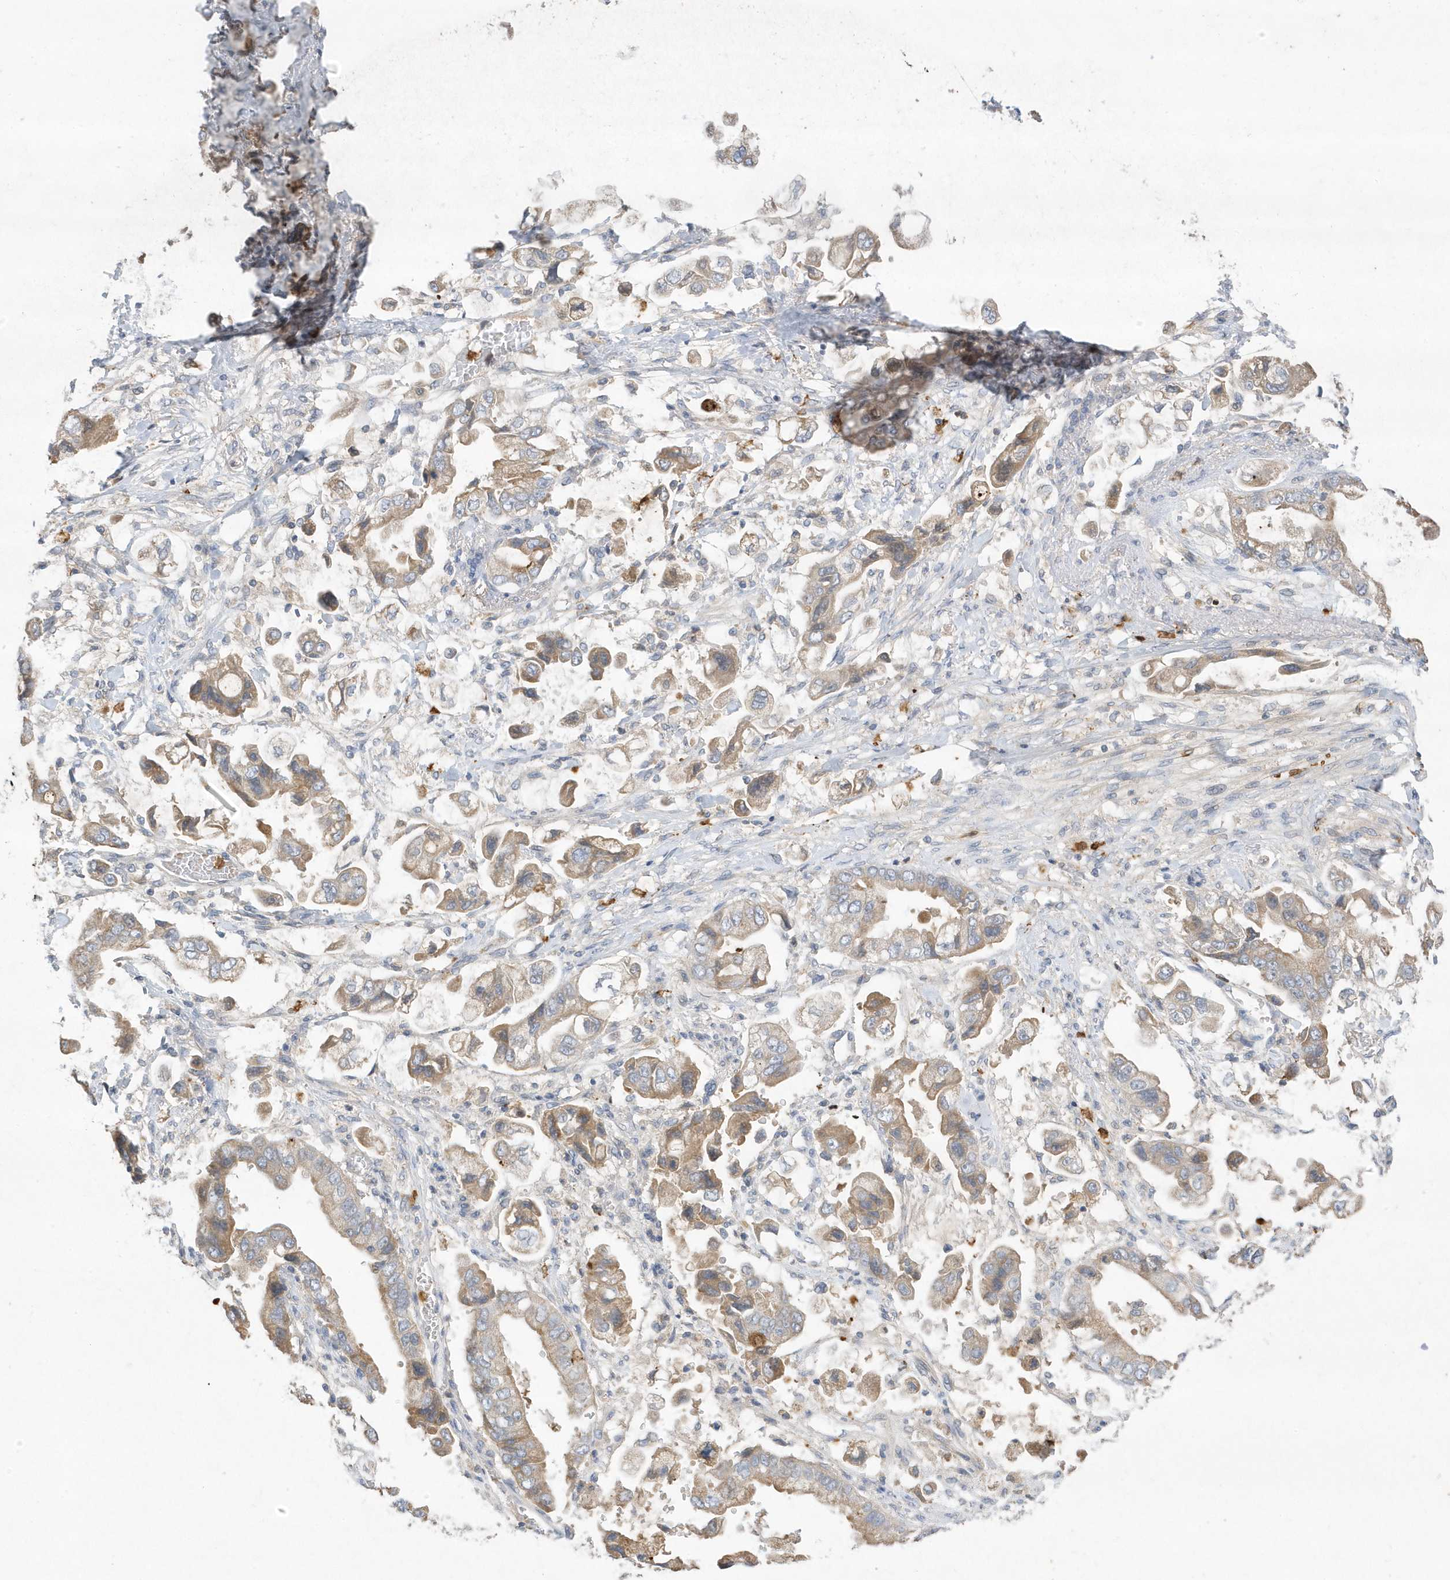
{"staining": {"intensity": "weak", "quantity": ">75%", "location": "cytoplasmic/membranous"}, "tissue": "stomach cancer", "cell_type": "Tumor cells", "image_type": "cancer", "snomed": [{"axis": "morphology", "description": "Adenocarcinoma, NOS"}, {"axis": "topography", "description": "Stomach"}], "caption": "IHC image of adenocarcinoma (stomach) stained for a protein (brown), which shows low levels of weak cytoplasmic/membranous expression in approximately >75% of tumor cells.", "gene": "DPP9", "patient": {"sex": "male", "age": 62}}